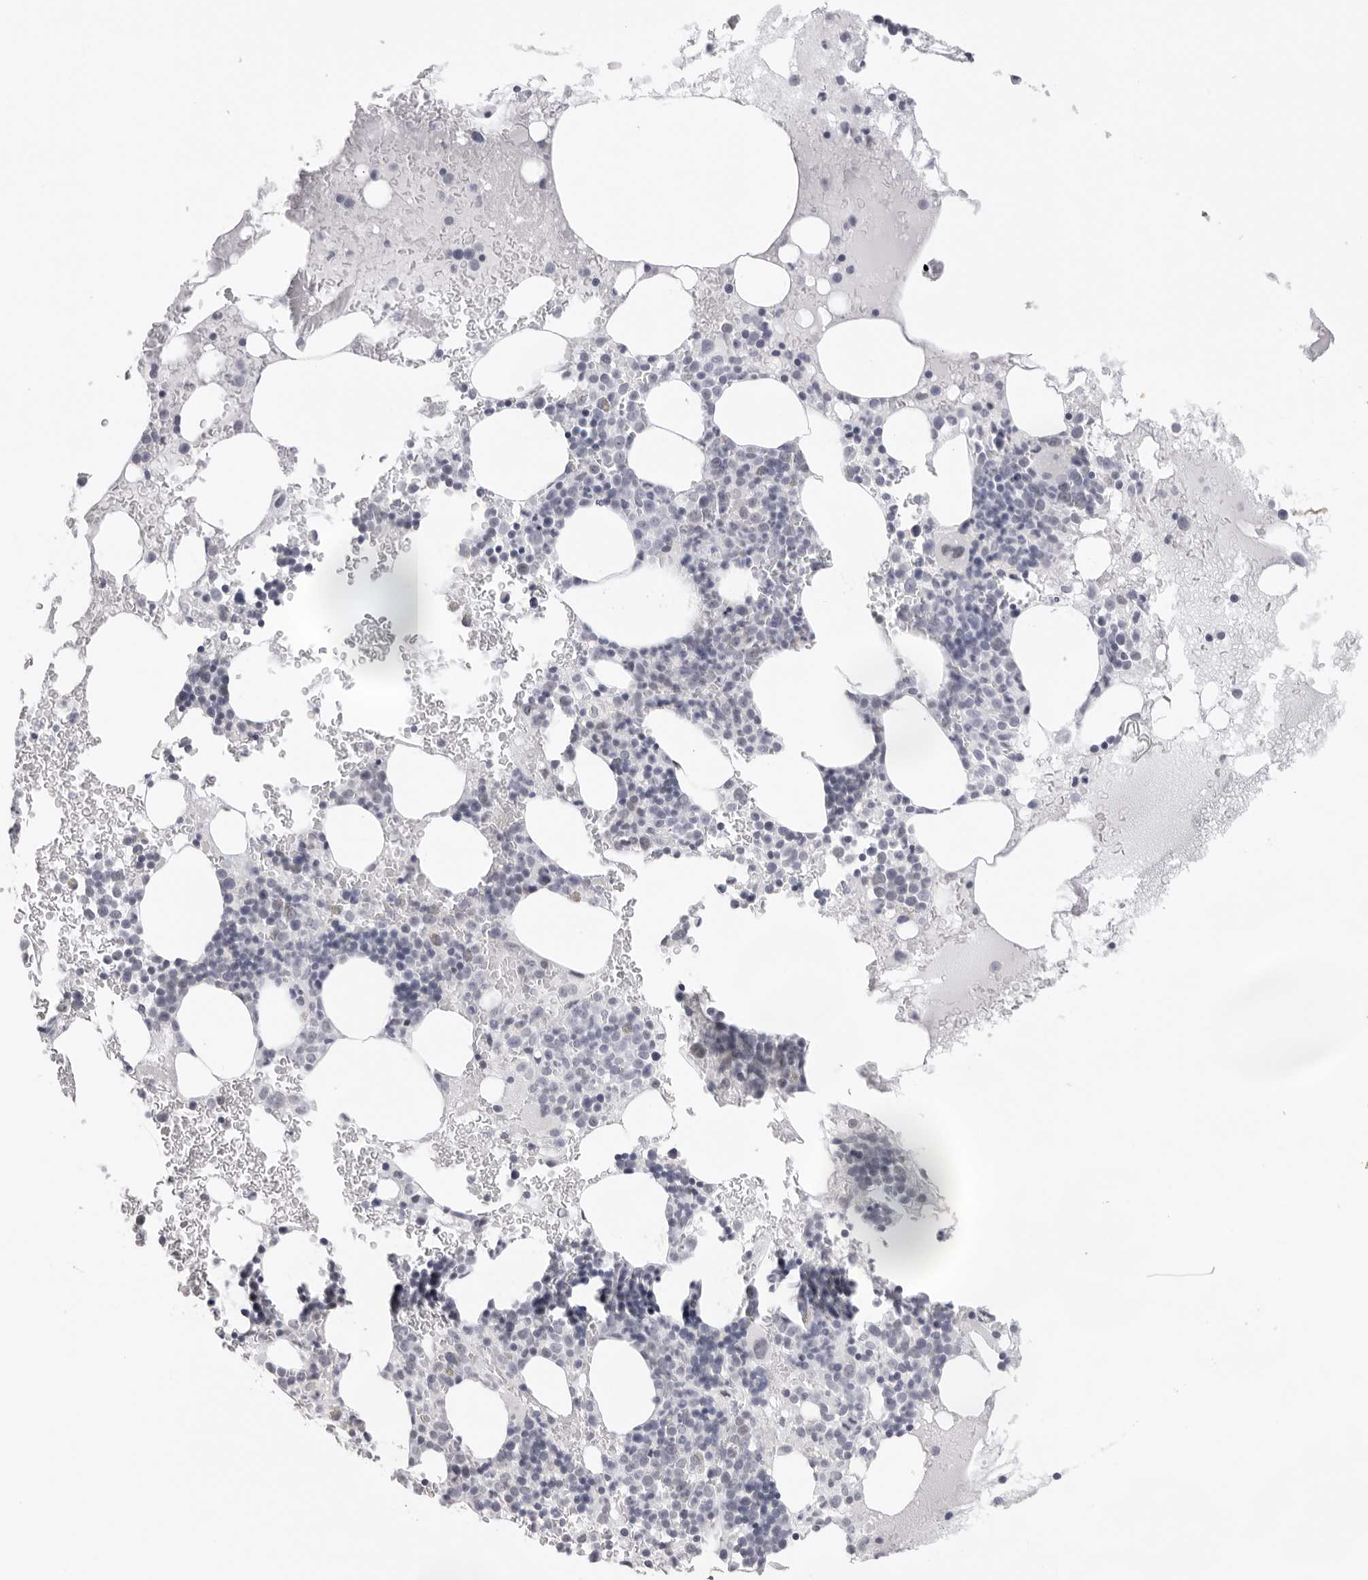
{"staining": {"intensity": "negative", "quantity": "none", "location": "none"}, "tissue": "bone marrow", "cell_type": "Hematopoietic cells", "image_type": "normal", "snomed": [{"axis": "morphology", "description": "Normal tissue, NOS"}, {"axis": "topography", "description": "Bone marrow"}], "caption": "Image shows no protein expression in hematopoietic cells of normal bone marrow.", "gene": "KLK12", "patient": {"sex": "male", "age": 73}}